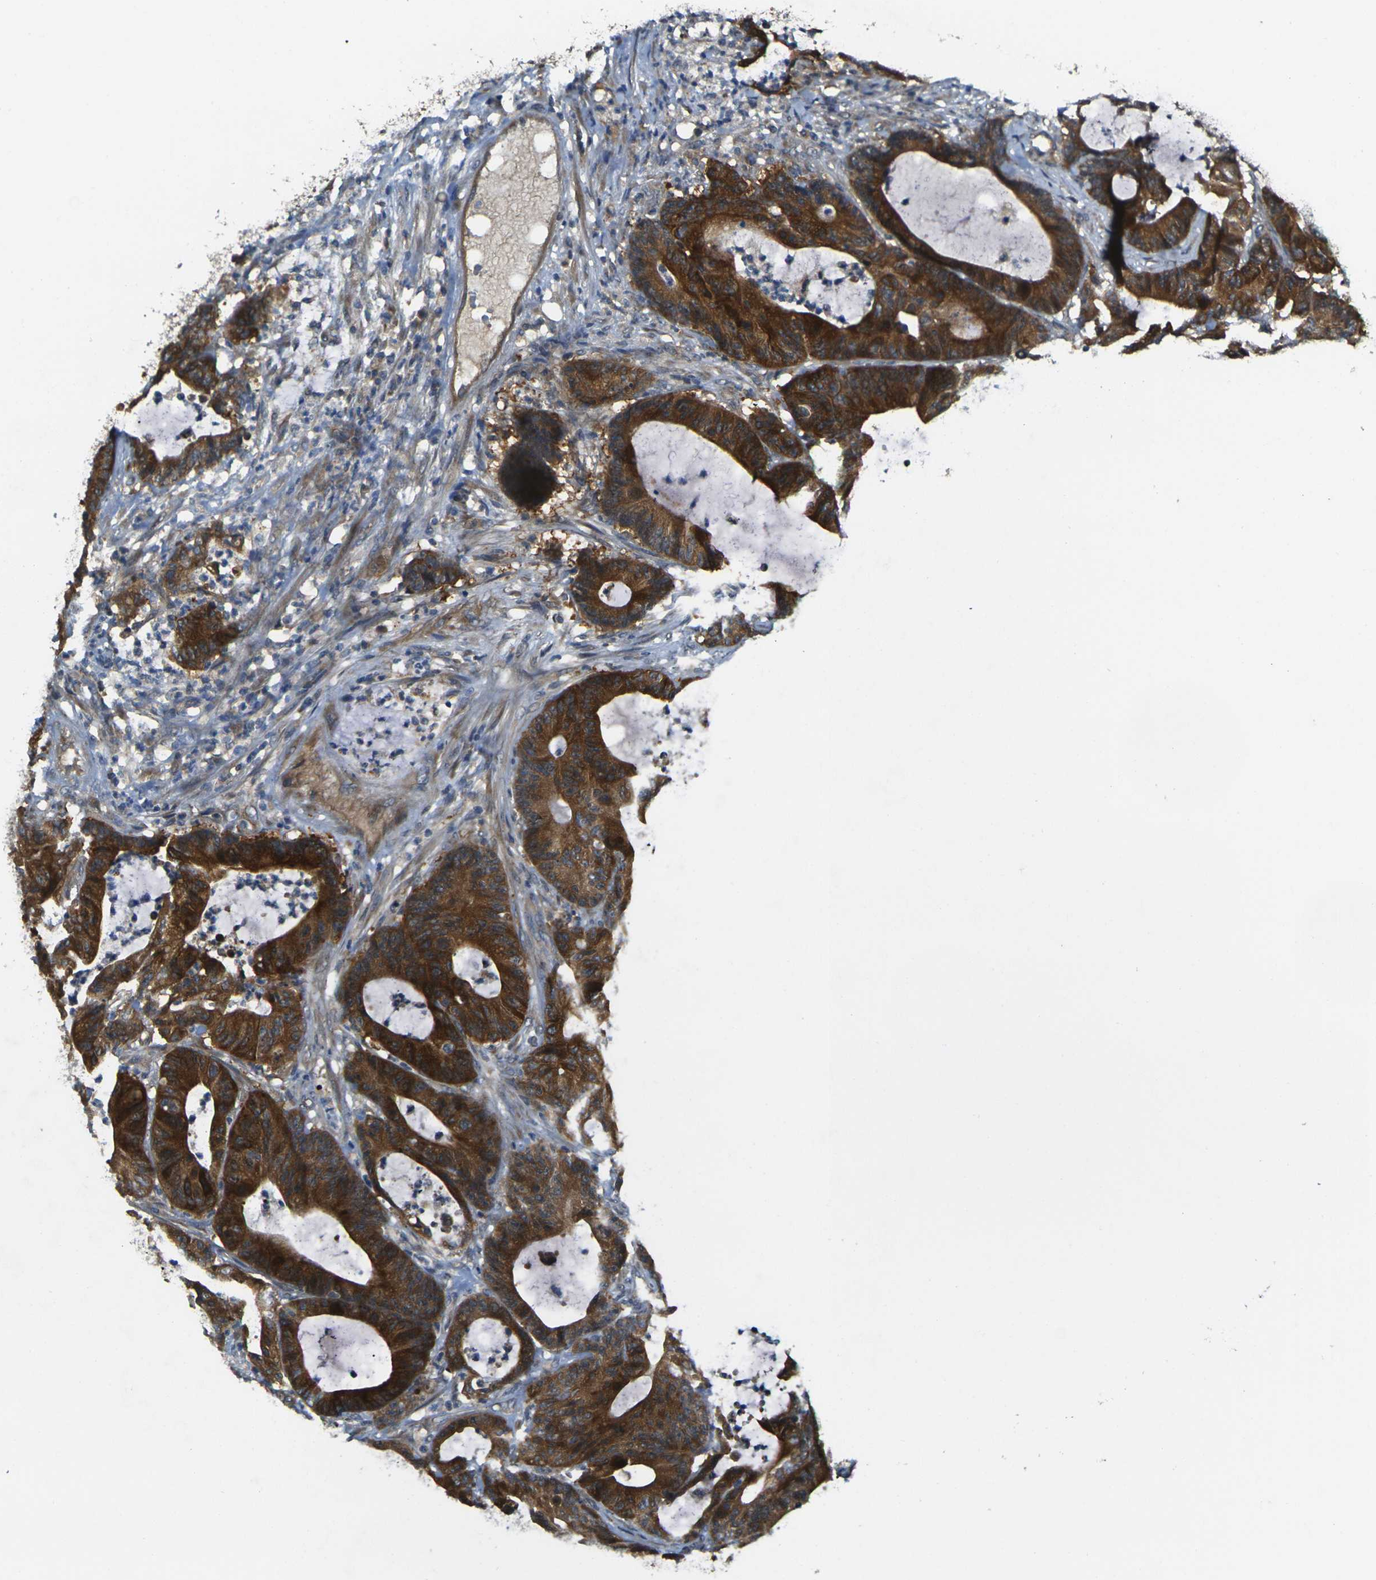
{"staining": {"intensity": "strong", "quantity": ">75%", "location": "cytoplasmic/membranous"}, "tissue": "colorectal cancer", "cell_type": "Tumor cells", "image_type": "cancer", "snomed": [{"axis": "morphology", "description": "Adenocarcinoma, NOS"}, {"axis": "topography", "description": "Colon"}], "caption": "Immunohistochemical staining of adenocarcinoma (colorectal) shows strong cytoplasmic/membranous protein staining in approximately >75% of tumor cells.", "gene": "GNA12", "patient": {"sex": "female", "age": 84}}